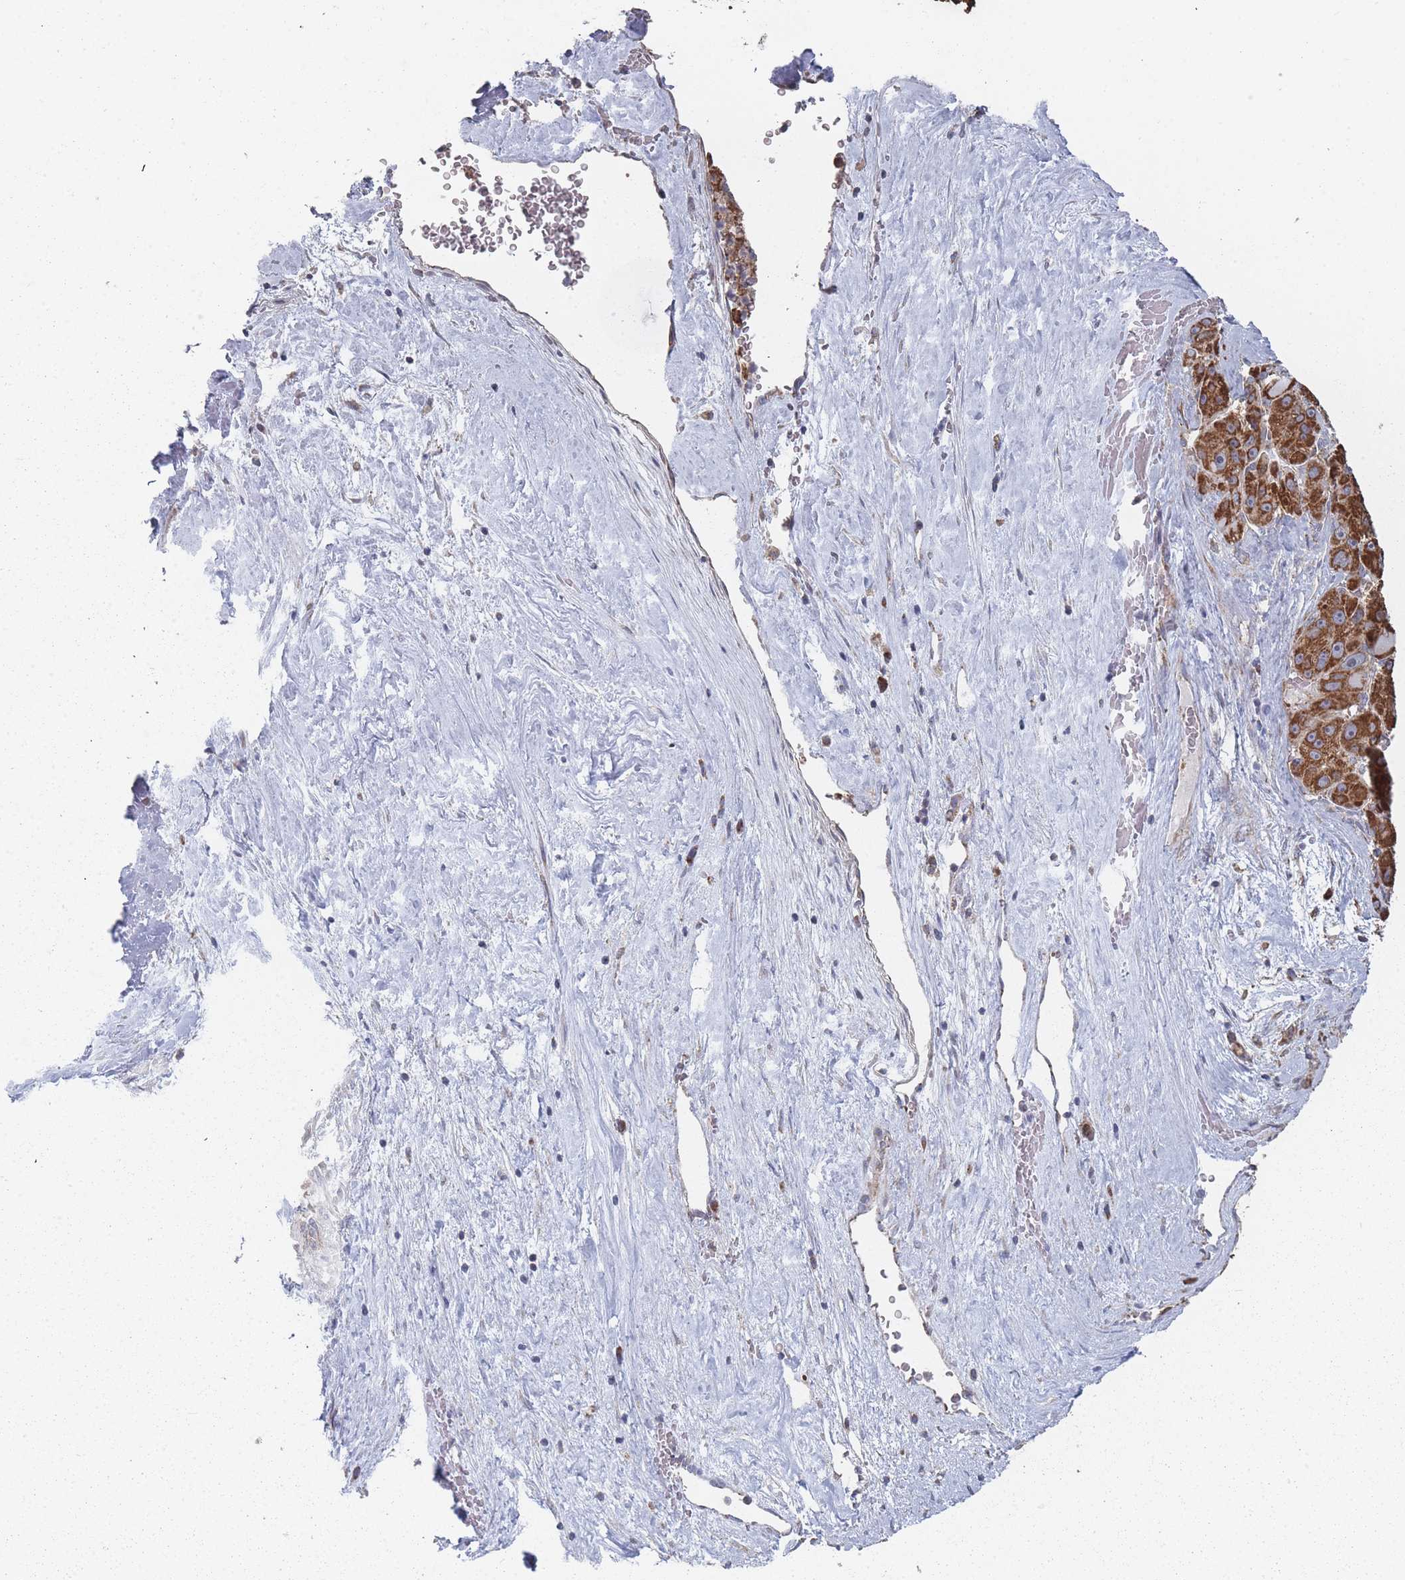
{"staining": {"intensity": "strong", "quantity": ">75%", "location": "cytoplasmic/membranous"}, "tissue": "liver cancer", "cell_type": "Tumor cells", "image_type": "cancer", "snomed": [{"axis": "morphology", "description": "Carcinoma, Hepatocellular, NOS"}, {"axis": "topography", "description": "Liver"}], "caption": "Protein expression by immunohistochemistry (IHC) shows strong cytoplasmic/membranous expression in about >75% of tumor cells in liver hepatocellular carcinoma. The staining is performed using DAB (3,3'-diaminobenzidine) brown chromogen to label protein expression. The nuclei are counter-stained blue using hematoxylin.", "gene": "PSMB3", "patient": {"sex": "male", "age": 76}}